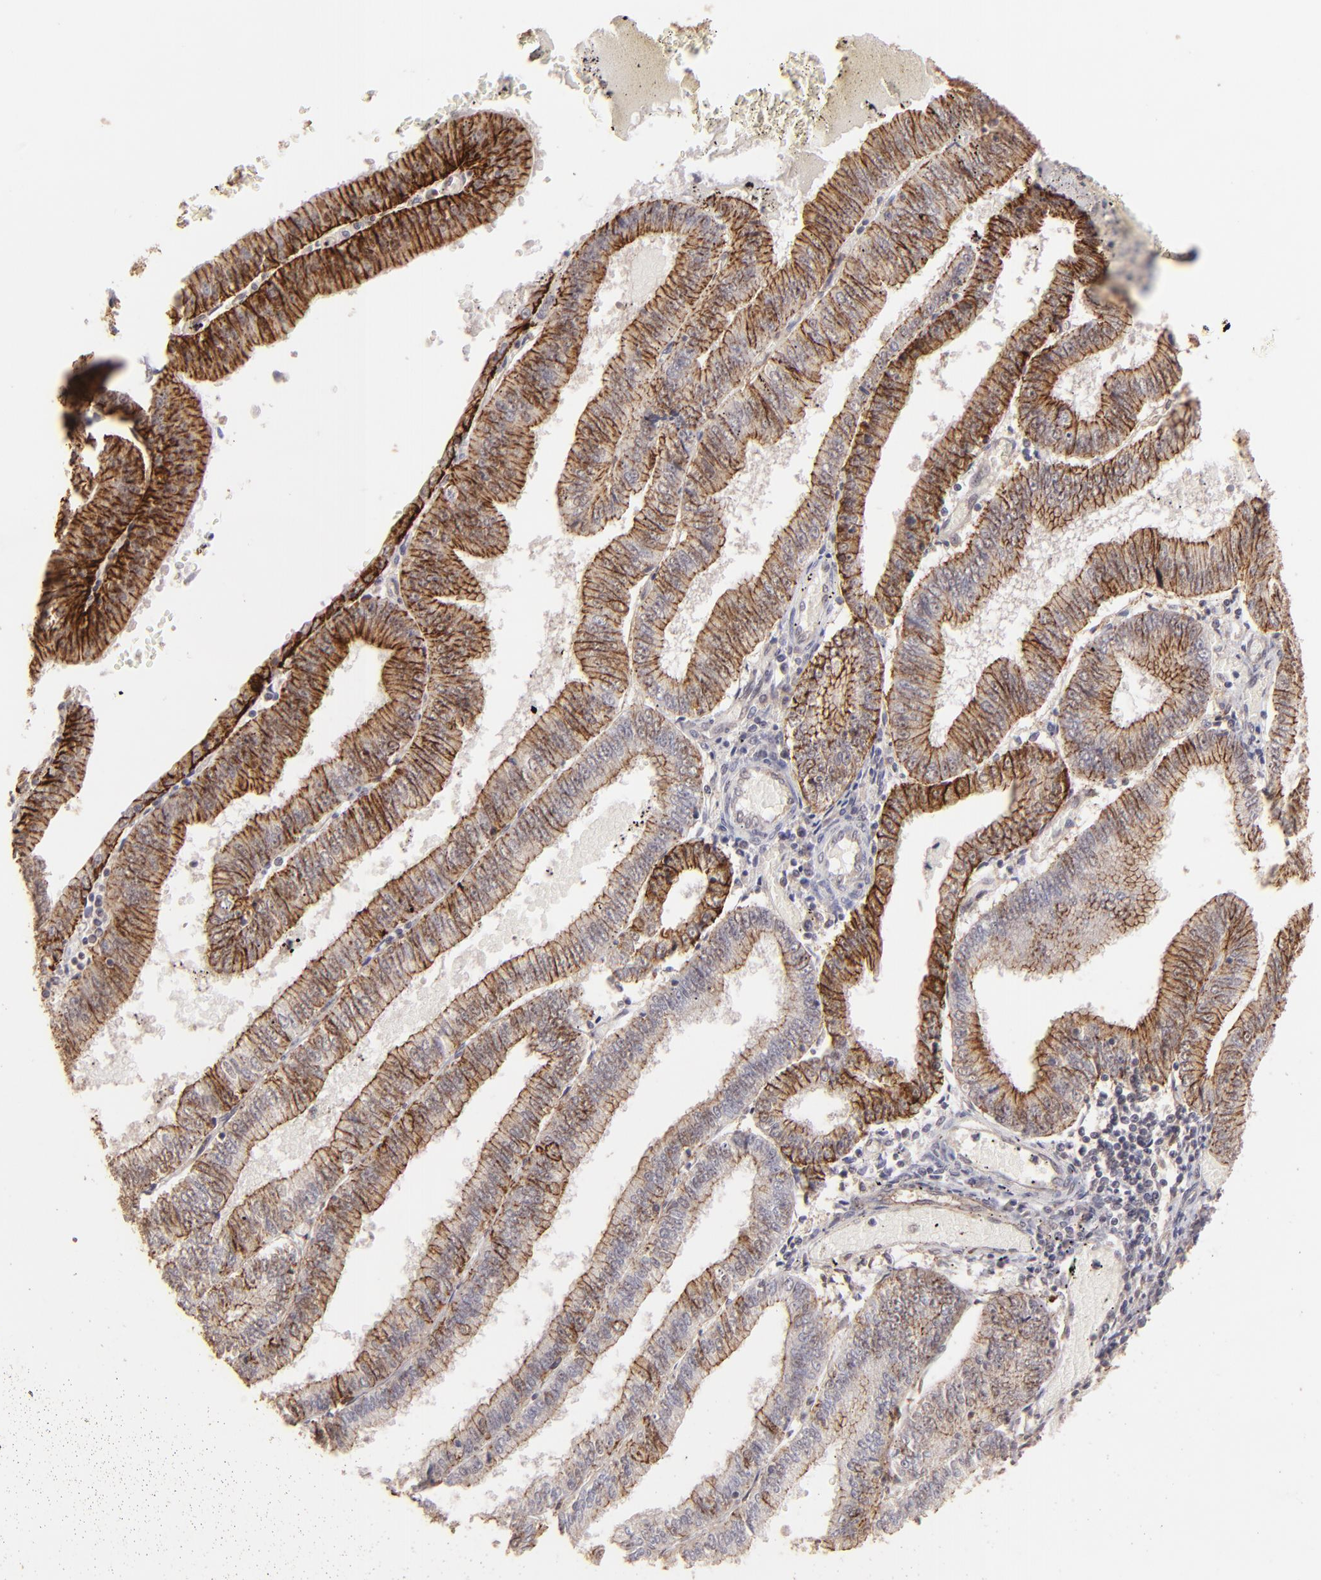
{"staining": {"intensity": "moderate", "quantity": "25%-75%", "location": "cytoplasmic/membranous"}, "tissue": "endometrial cancer", "cell_type": "Tumor cells", "image_type": "cancer", "snomed": [{"axis": "morphology", "description": "Adenocarcinoma, NOS"}, {"axis": "topography", "description": "Endometrium"}], "caption": "Moderate cytoplasmic/membranous staining is present in about 25%-75% of tumor cells in endometrial cancer.", "gene": "CLDN1", "patient": {"sex": "female", "age": 66}}